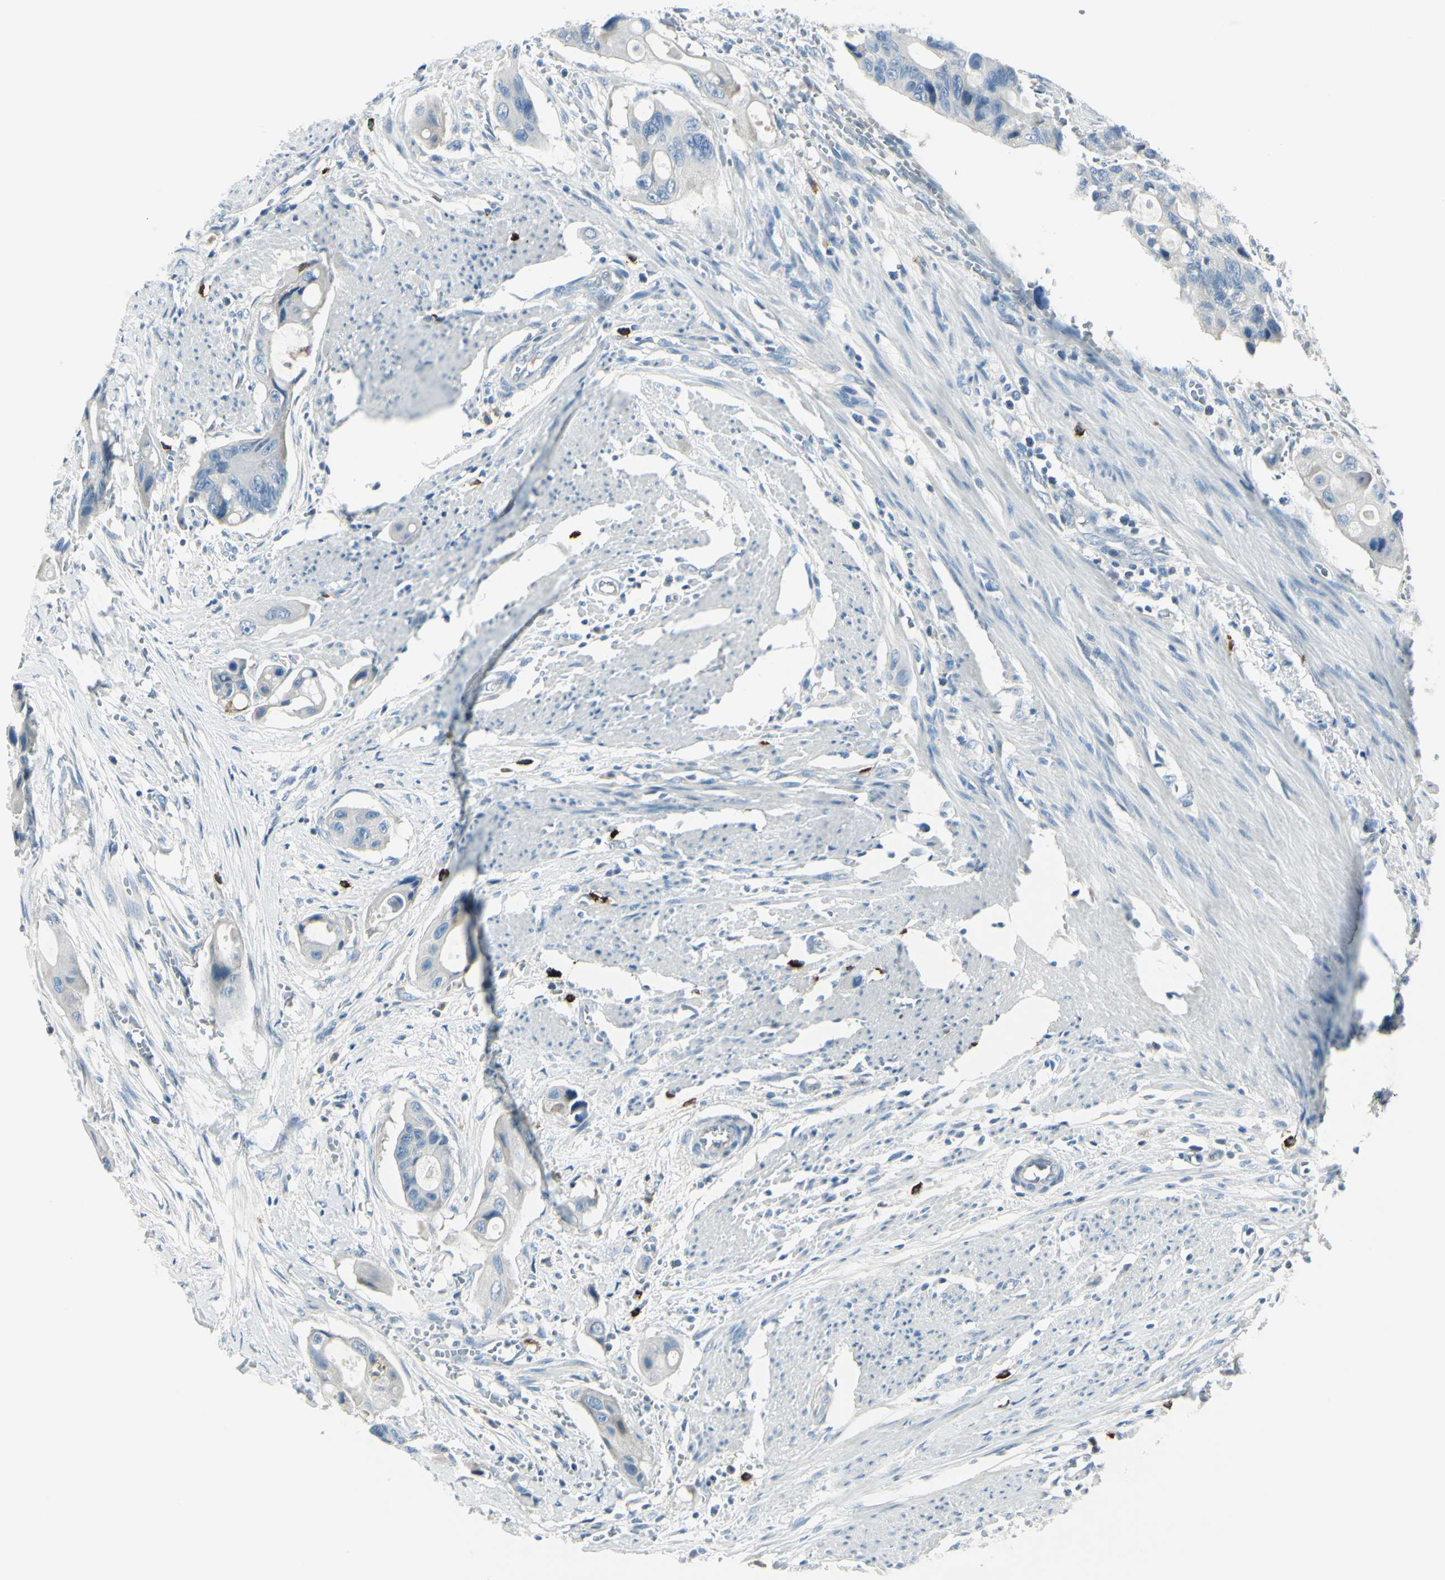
{"staining": {"intensity": "strong", "quantity": "<25%", "location": "cytoplasmic/membranous"}, "tissue": "colorectal cancer", "cell_type": "Tumor cells", "image_type": "cancer", "snomed": [{"axis": "morphology", "description": "Adenocarcinoma, NOS"}, {"axis": "topography", "description": "Colon"}], "caption": "There is medium levels of strong cytoplasmic/membranous staining in tumor cells of colorectal cancer, as demonstrated by immunohistochemical staining (brown color).", "gene": "DLG4", "patient": {"sex": "female", "age": 57}}